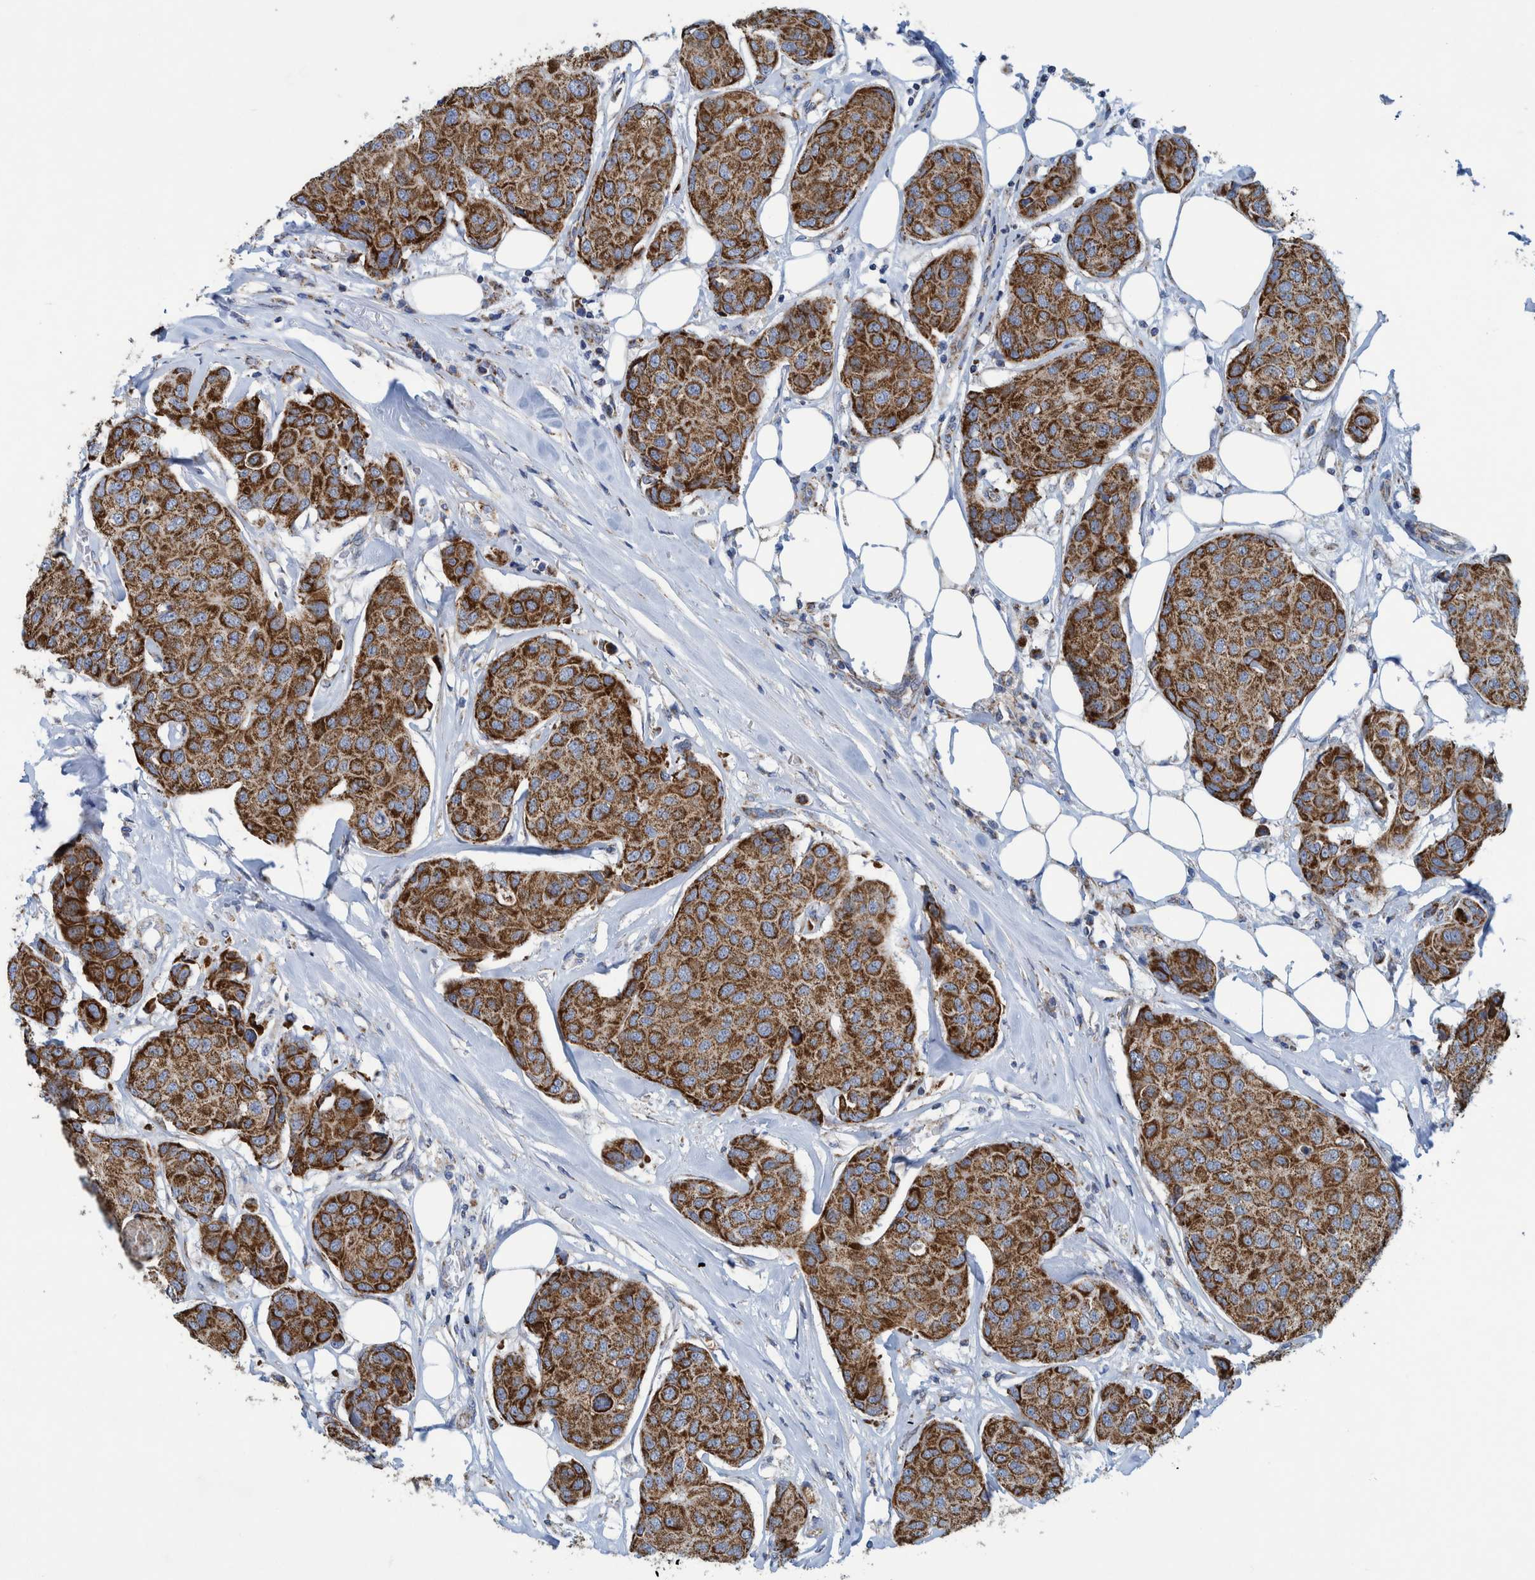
{"staining": {"intensity": "strong", "quantity": ">75%", "location": "cytoplasmic/membranous"}, "tissue": "breast cancer", "cell_type": "Tumor cells", "image_type": "cancer", "snomed": [{"axis": "morphology", "description": "Duct carcinoma"}, {"axis": "topography", "description": "Breast"}], "caption": "DAB immunohistochemical staining of breast infiltrating ductal carcinoma demonstrates strong cytoplasmic/membranous protein expression in about >75% of tumor cells.", "gene": "MRPS7", "patient": {"sex": "female", "age": 80}}